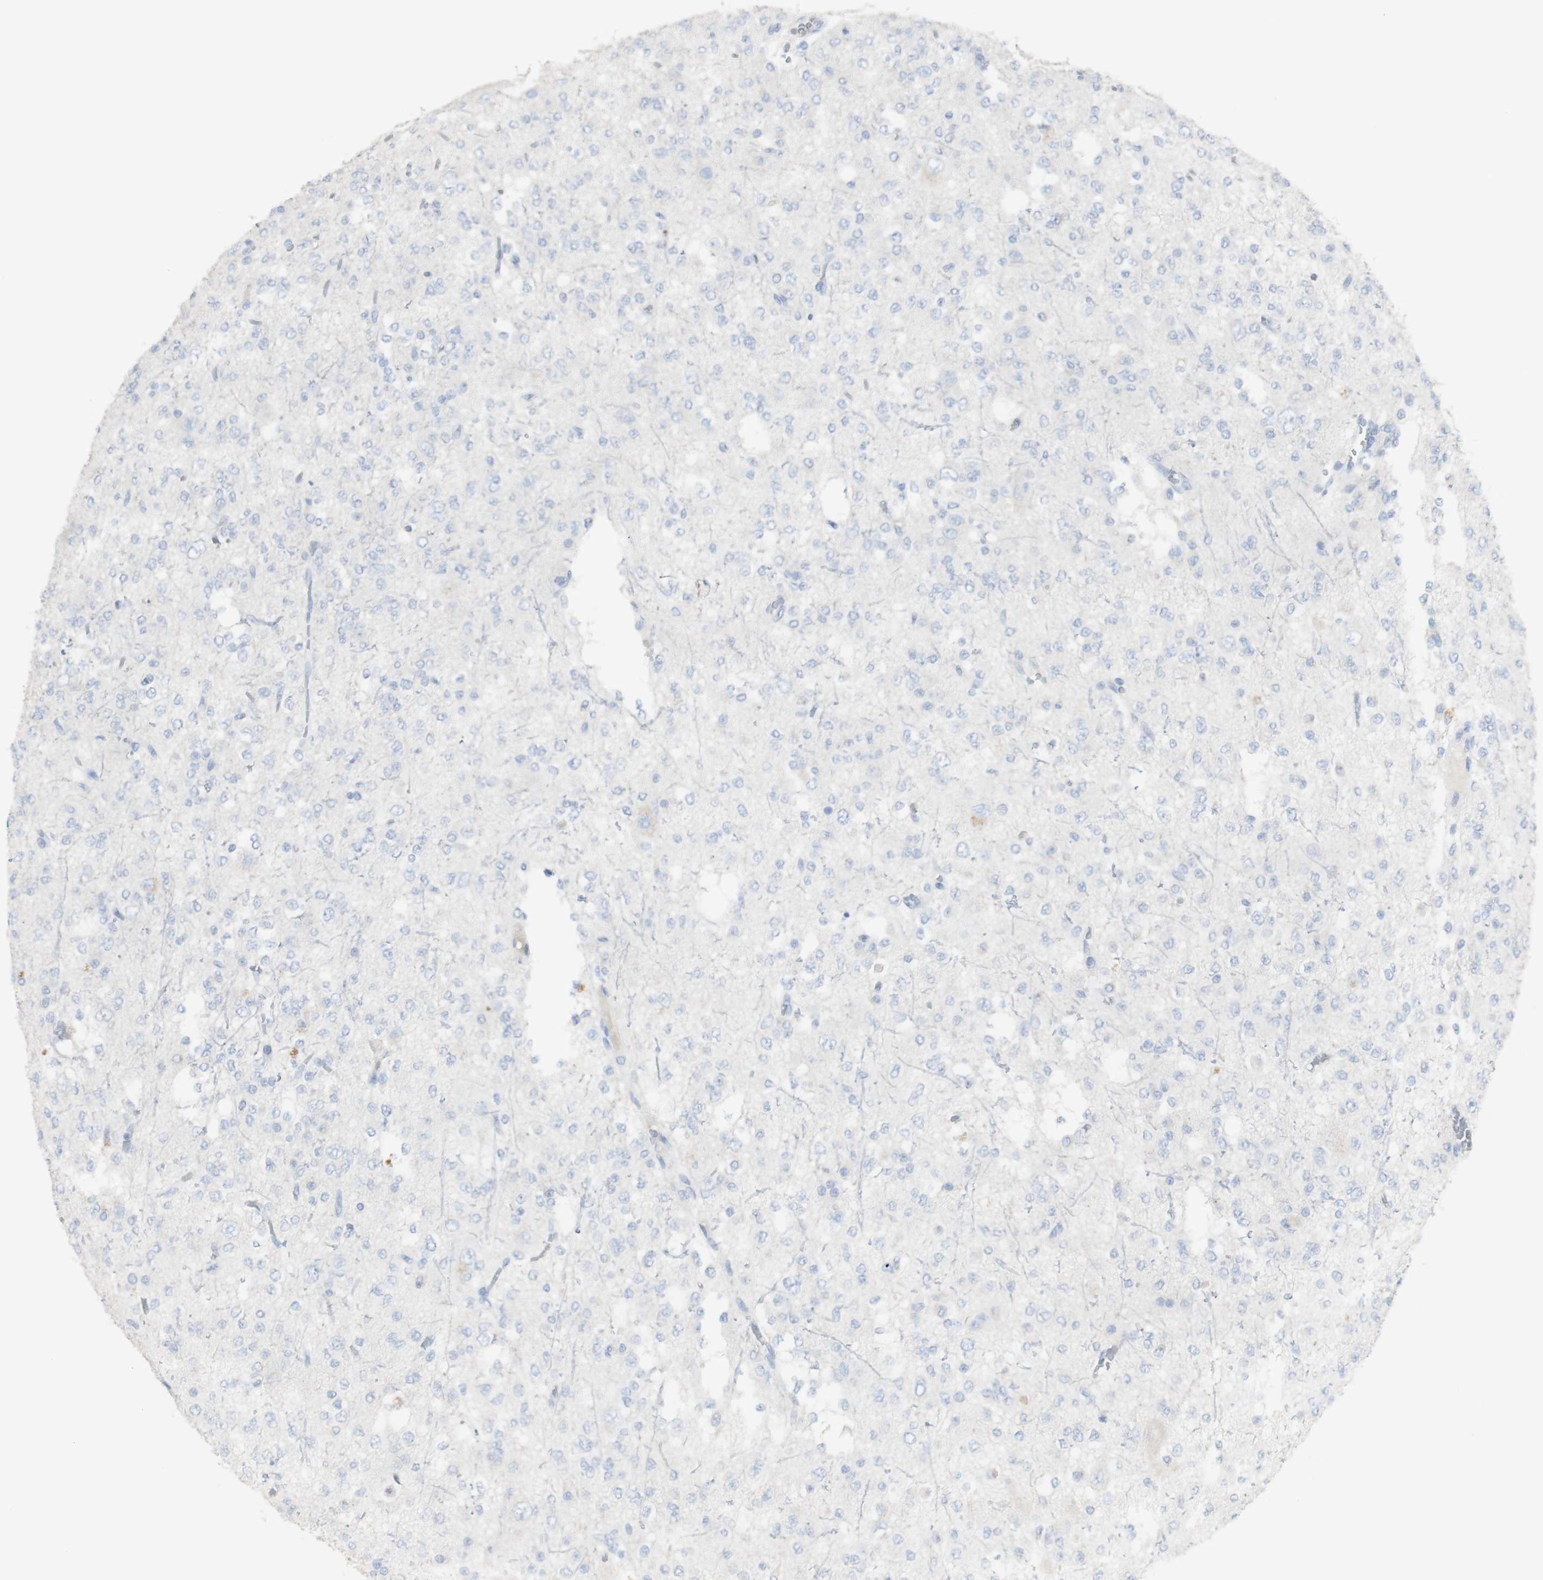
{"staining": {"intensity": "negative", "quantity": "none", "location": "none"}, "tissue": "glioma", "cell_type": "Tumor cells", "image_type": "cancer", "snomed": [{"axis": "morphology", "description": "Glioma, malignant, Low grade"}, {"axis": "topography", "description": "Brain"}], "caption": "DAB immunohistochemical staining of human low-grade glioma (malignant) displays no significant expression in tumor cells. (DAB immunohistochemistry (IHC) visualized using brightfield microscopy, high magnification).", "gene": "CD207", "patient": {"sex": "male", "age": 38}}